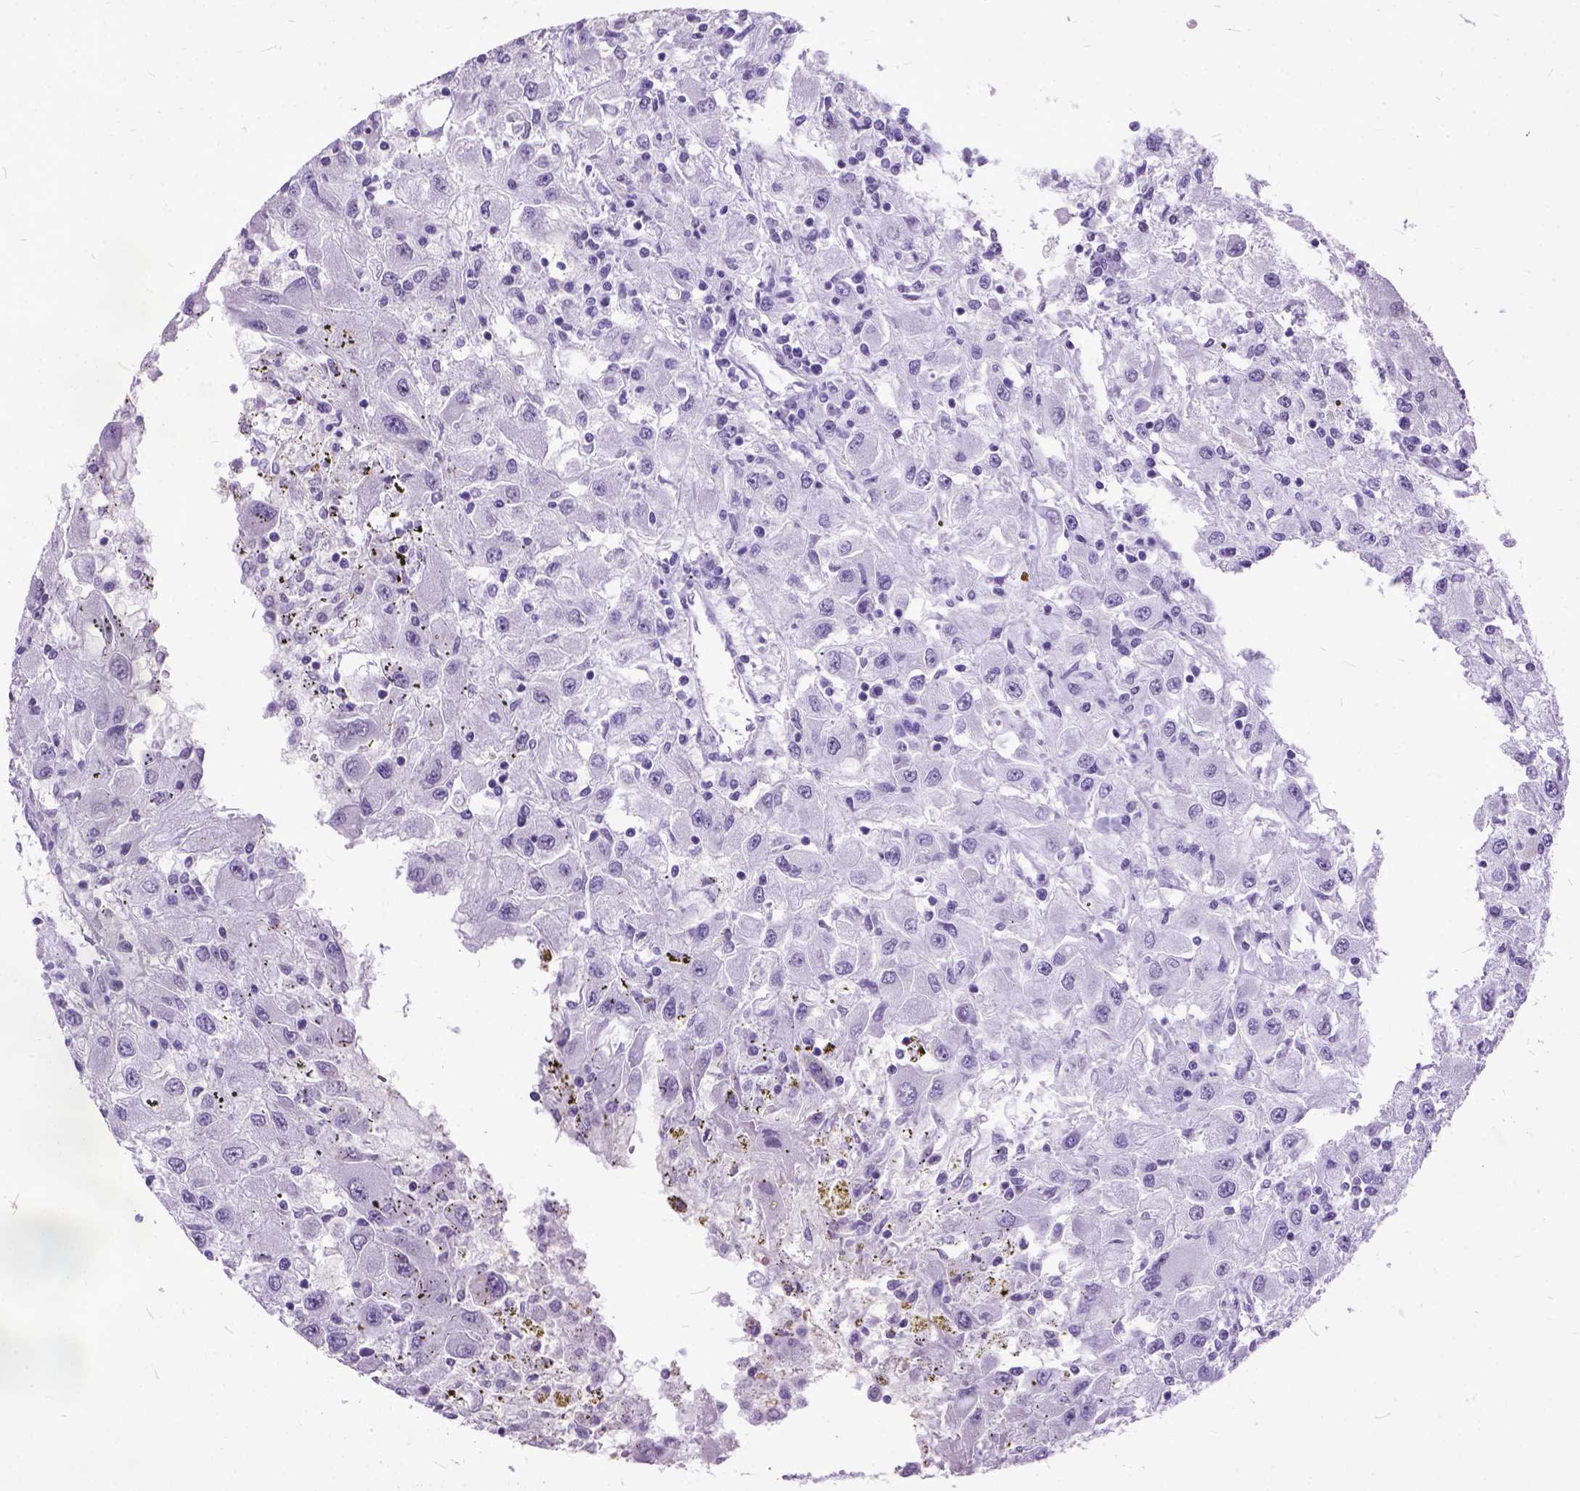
{"staining": {"intensity": "negative", "quantity": "none", "location": "none"}, "tissue": "renal cancer", "cell_type": "Tumor cells", "image_type": "cancer", "snomed": [{"axis": "morphology", "description": "Adenocarcinoma, NOS"}, {"axis": "topography", "description": "Kidney"}], "caption": "High power microscopy photomicrograph of an immunohistochemistry (IHC) micrograph of renal cancer (adenocarcinoma), revealing no significant positivity in tumor cells.", "gene": "MARCHF10", "patient": {"sex": "female", "age": 67}}